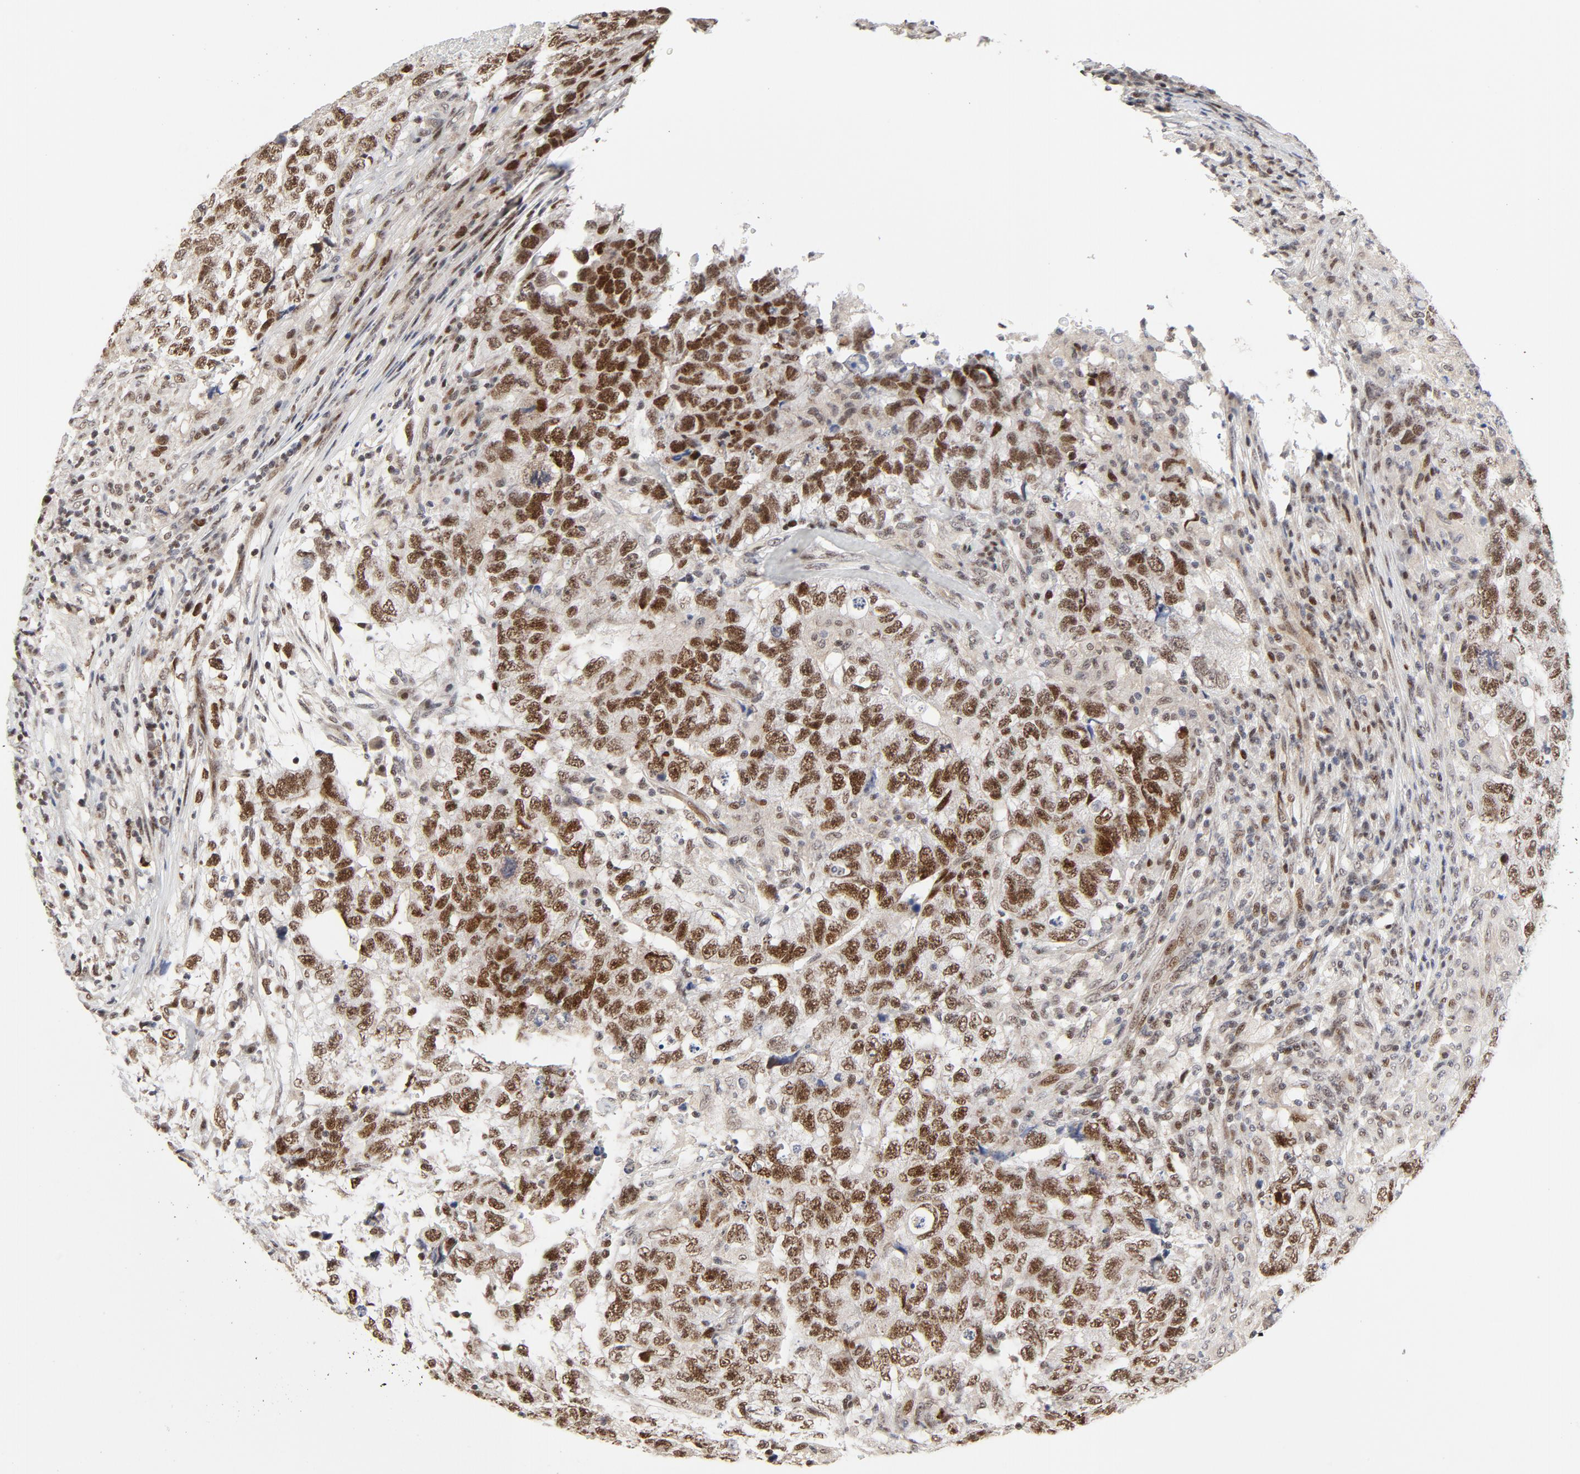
{"staining": {"intensity": "strong", "quantity": ">75%", "location": "nuclear"}, "tissue": "testis cancer", "cell_type": "Tumor cells", "image_type": "cancer", "snomed": [{"axis": "morphology", "description": "Carcinoma, Embryonal, NOS"}, {"axis": "topography", "description": "Testis"}], "caption": "A high amount of strong nuclear staining is appreciated in approximately >75% of tumor cells in testis cancer (embryonal carcinoma) tissue. Immunohistochemistry (ihc) stains the protein of interest in brown and the nuclei are stained blue.", "gene": "GTF2I", "patient": {"sex": "male", "age": 21}}